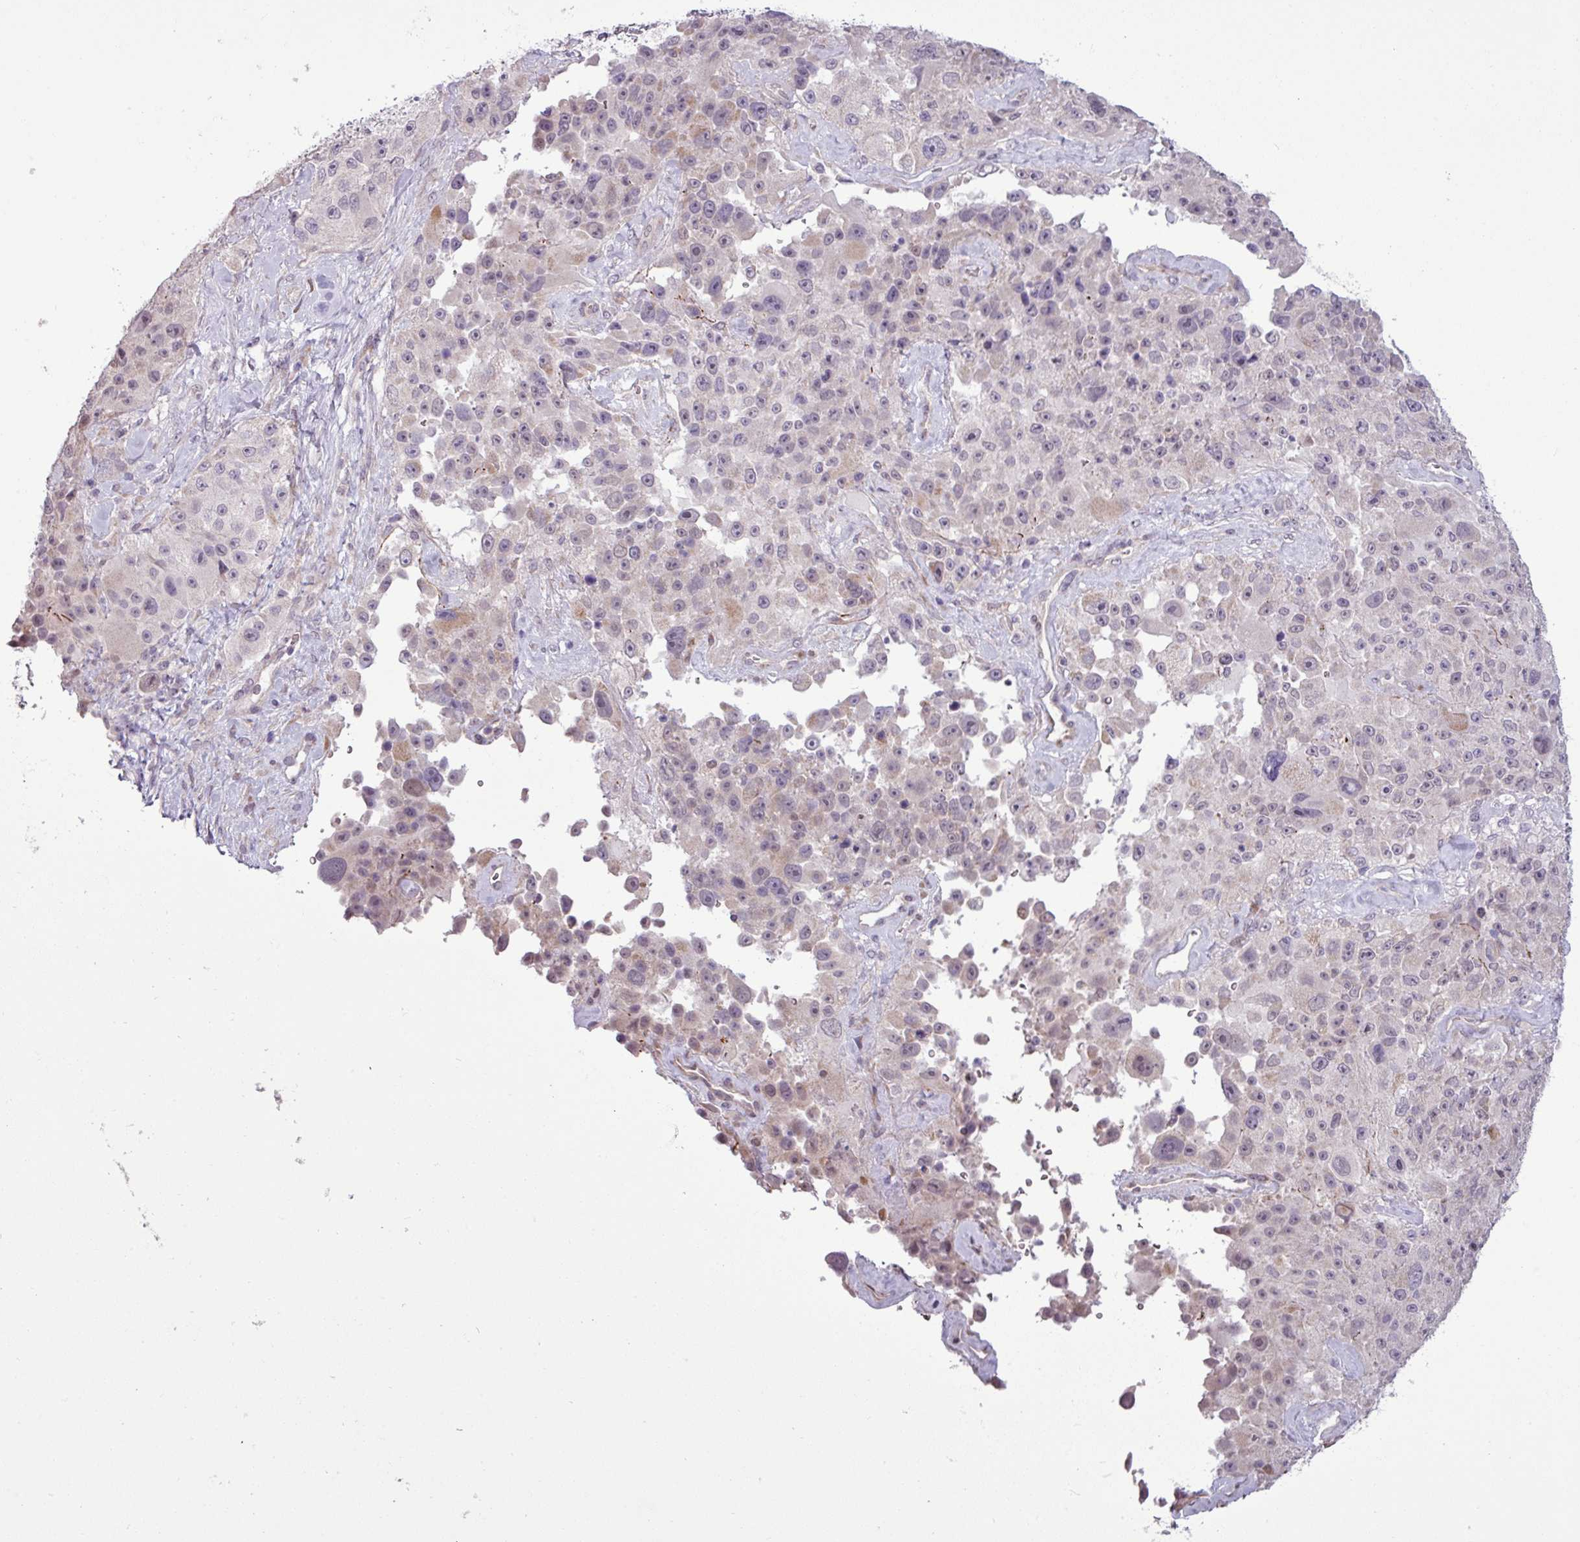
{"staining": {"intensity": "negative", "quantity": "none", "location": "none"}, "tissue": "melanoma", "cell_type": "Tumor cells", "image_type": "cancer", "snomed": [{"axis": "morphology", "description": "Malignant melanoma, Metastatic site"}, {"axis": "topography", "description": "Lymph node"}], "caption": "DAB immunohistochemical staining of human malignant melanoma (metastatic site) displays no significant positivity in tumor cells.", "gene": "GPT2", "patient": {"sex": "male", "age": 62}}